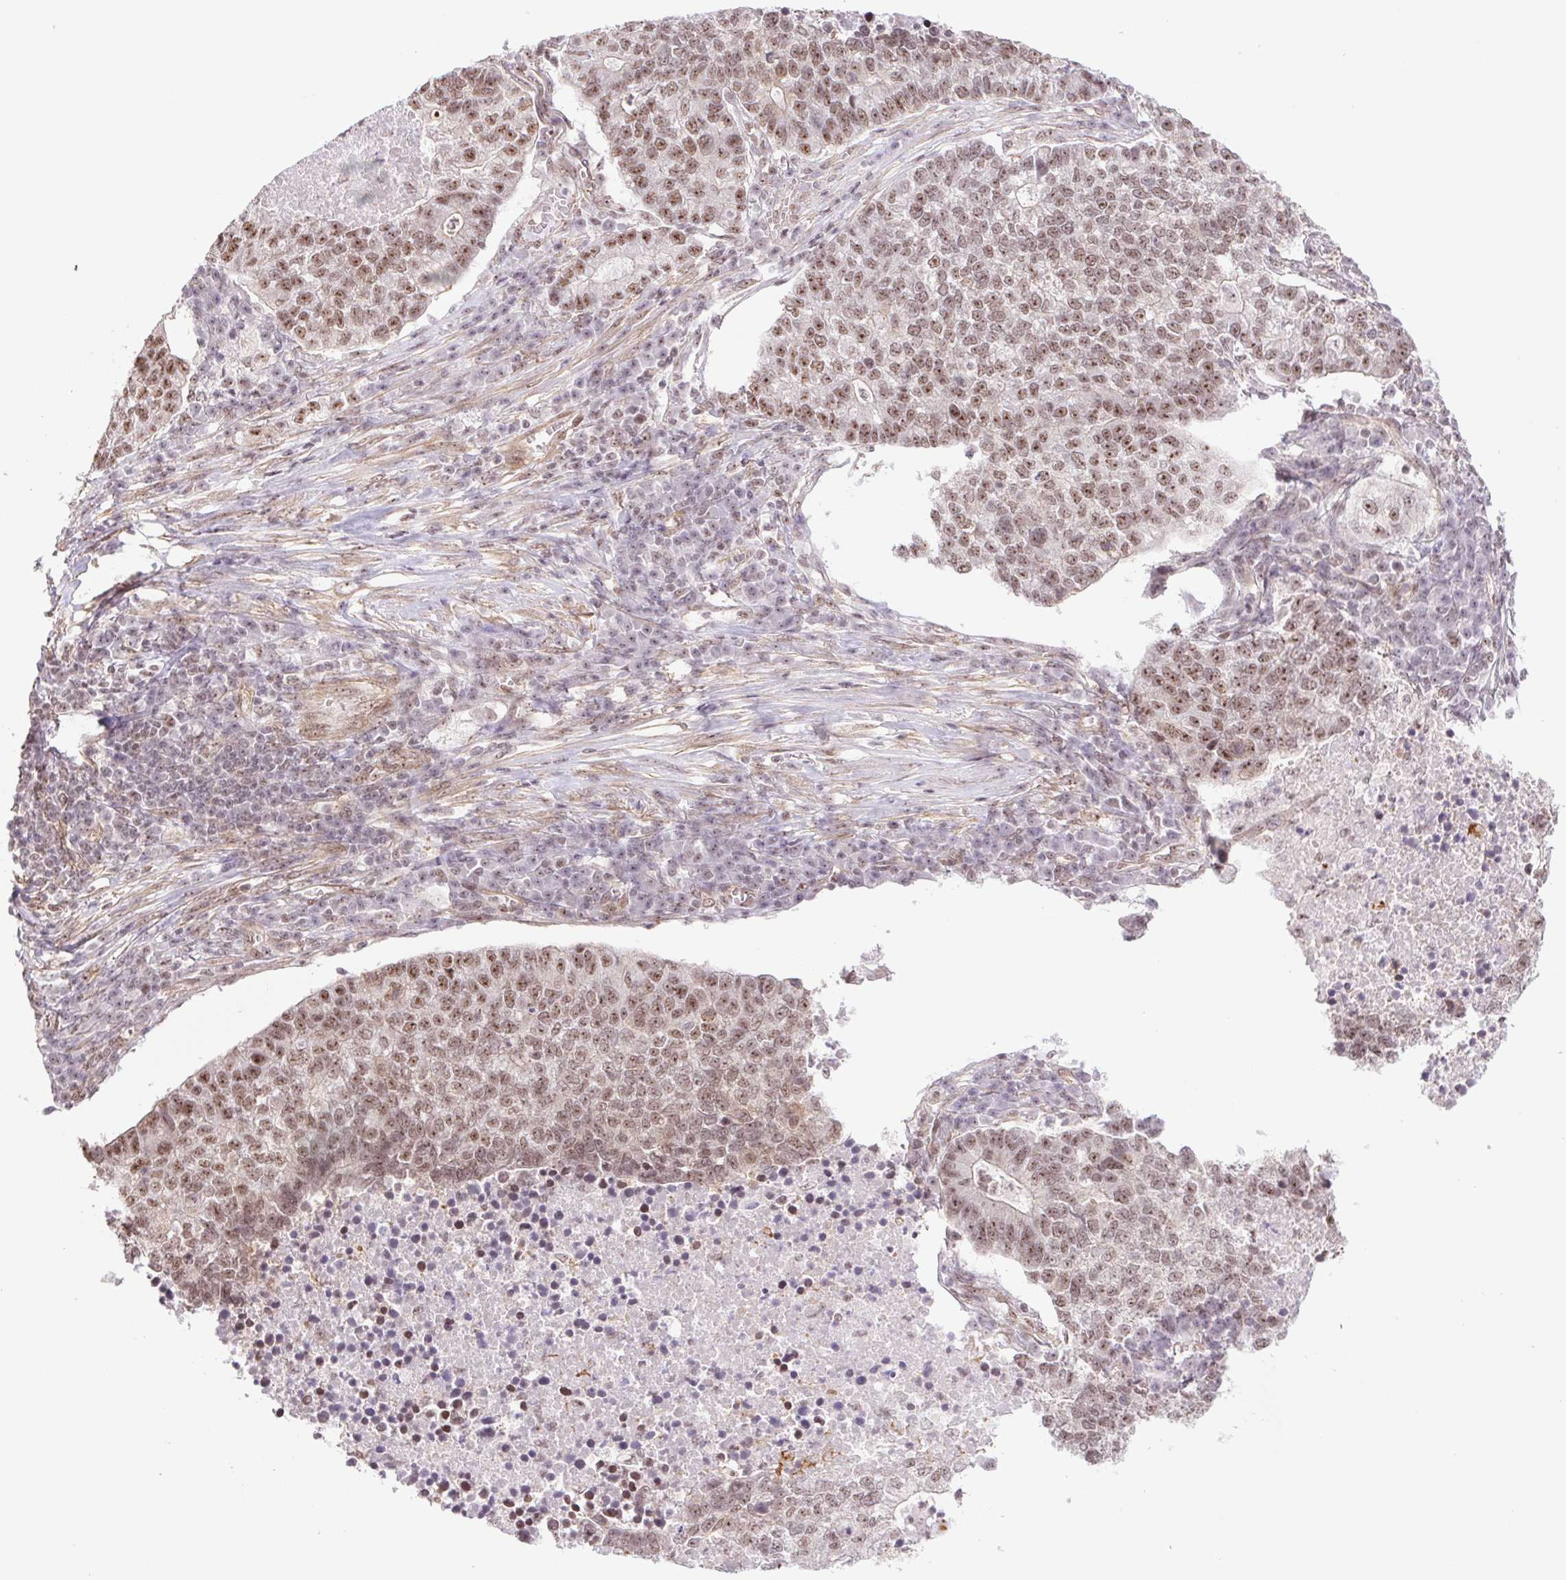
{"staining": {"intensity": "weak", "quantity": "<25%", "location": "nuclear"}, "tissue": "lung cancer", "cell_type": "Tumor cells", "image_type": "cancer", "snomed": [{"axis": "morphology", "description": "Adenocarcinoma, NOS"}, {"axis": "topography", "description": "Lung"}], "caption": "Lung cancer (adenocarcinoma) stained for a protein using immunohistochemistry reveals no staining tumor cells.", "gene": "CWC25", "patient": {"sex": "male", "age": 57}}